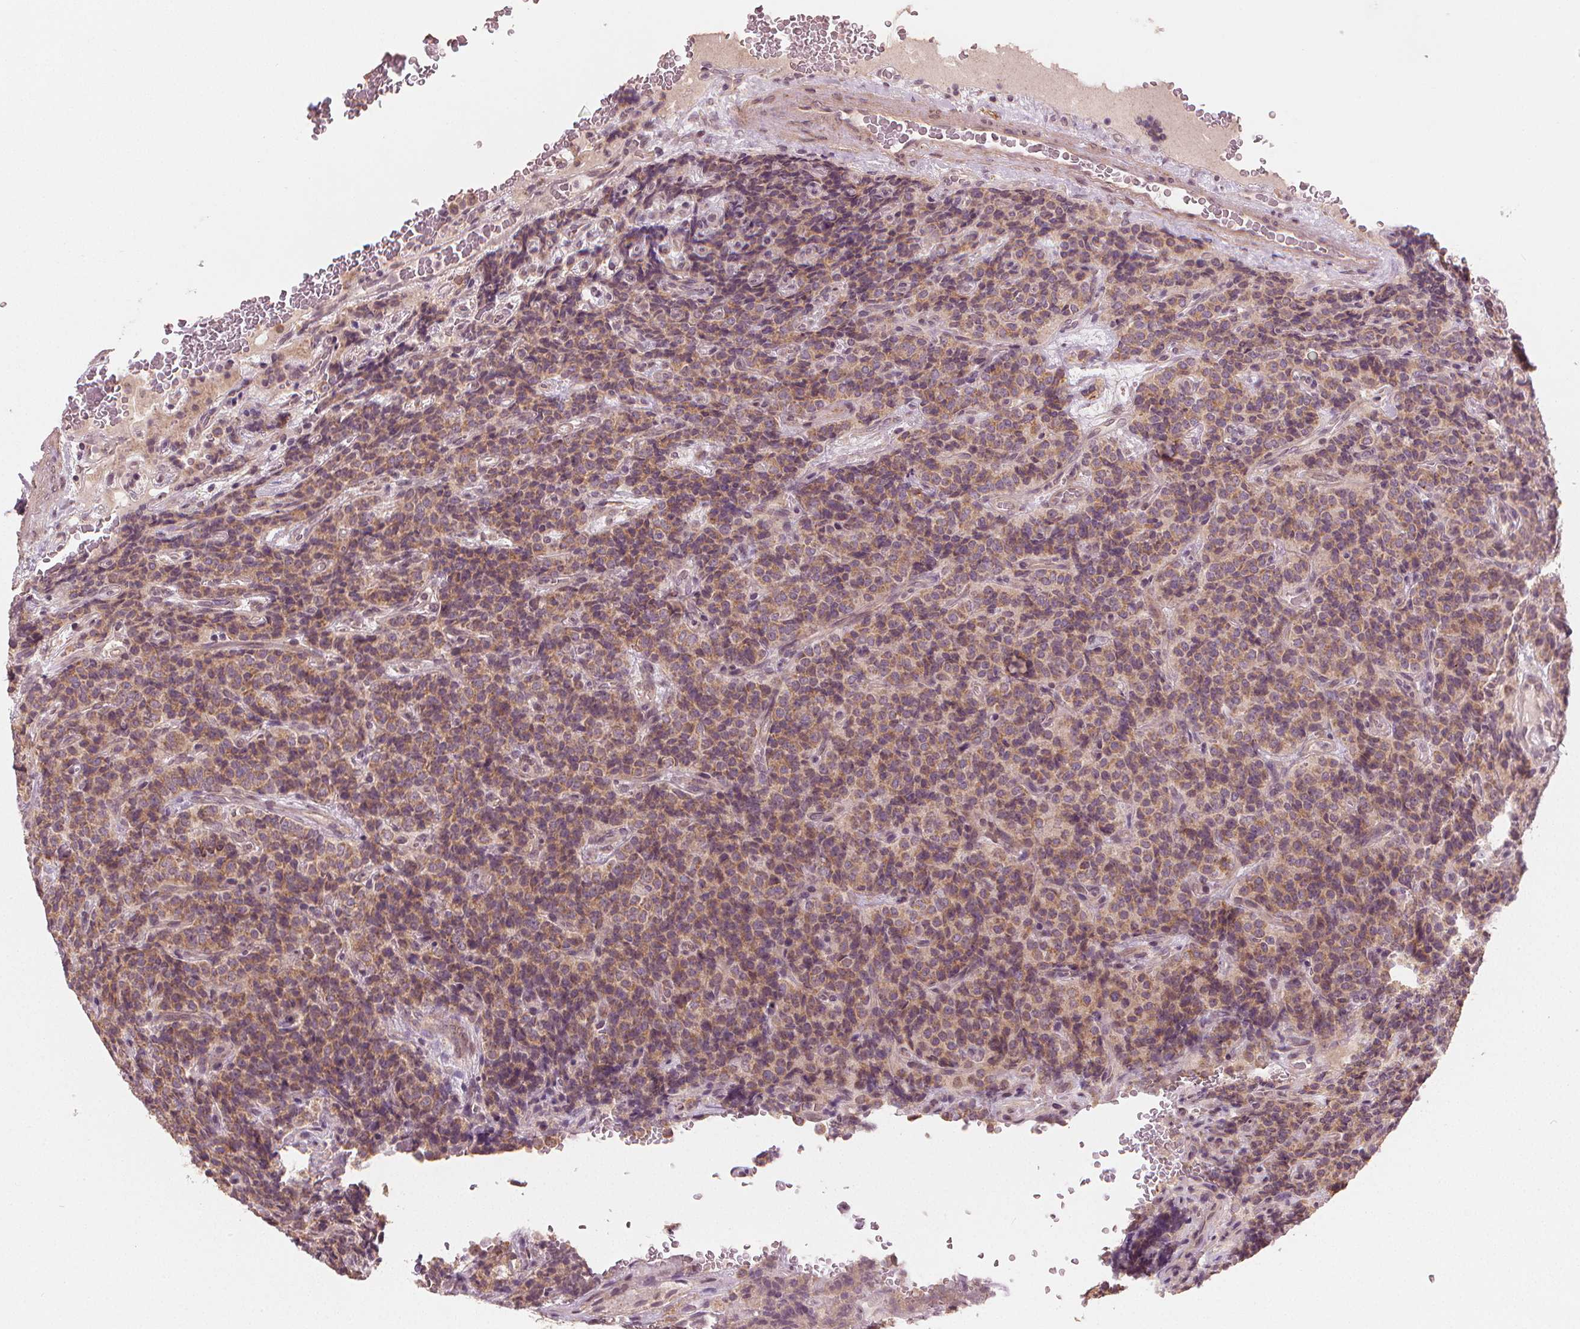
{"staining": {"intensity": "weak", "quantity": ">75%", "location": "cytoplasmic/membranous"}, "tissue": "carcinoid", "cell_type": "Tumor cells", "image_type": "cancer", "snomed": [{"axis": "morphology", "description": "Carcinoid, malignant, NOS"}, {"axis": "topography", "description": "Pancreas"}], "caption": "High-power microscopy captured an IHC photomicrograph of carcinoid (malignant), revealing weak cytoplasmic/membranous staining in approximately >75% of tumor cells.", "gene": "CLBA1", "patient": {"sex": "male", "age": 36}}